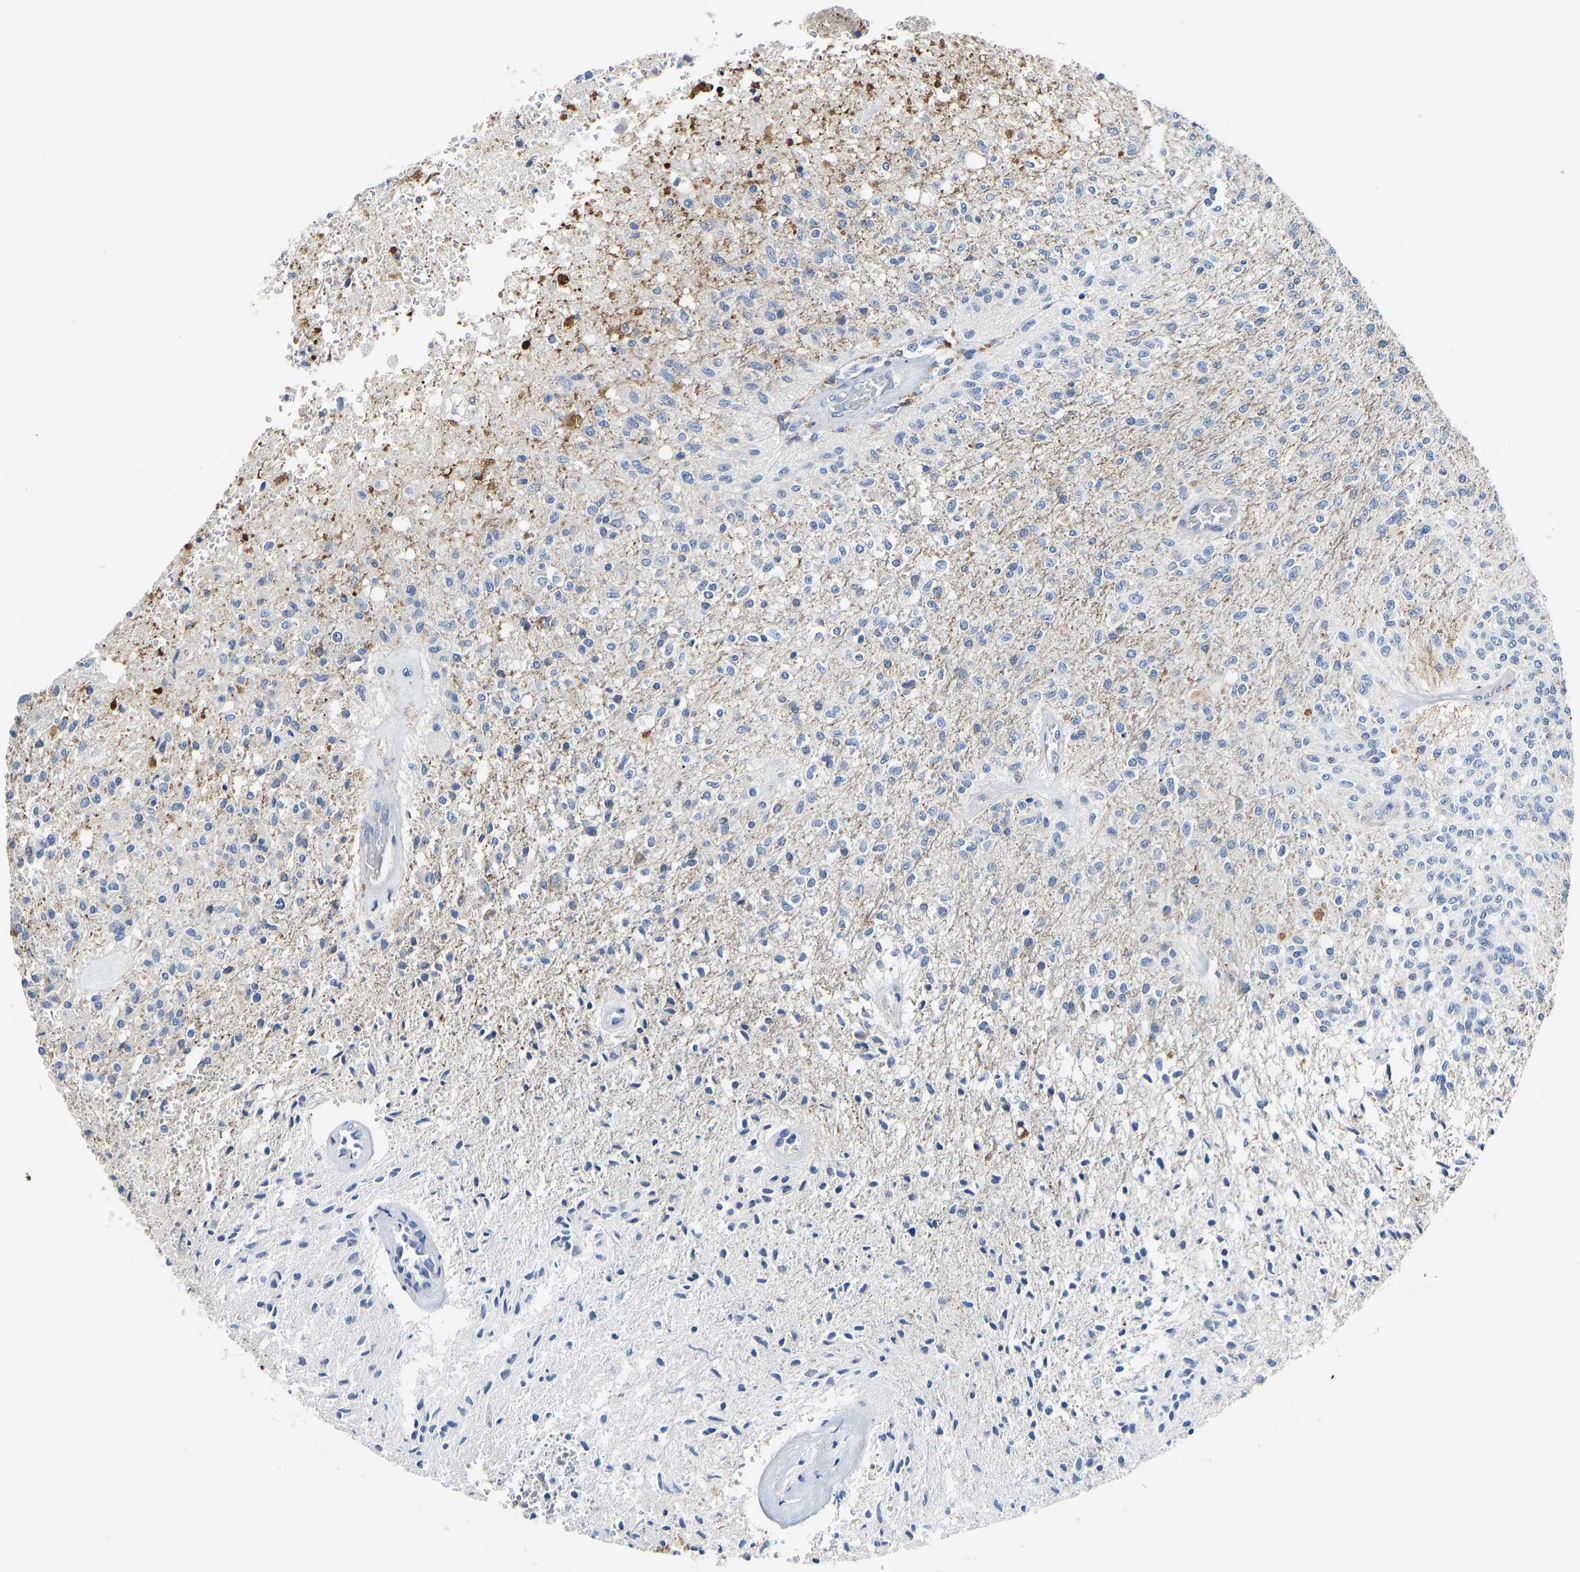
{"staining": {"intensity": "moderate", "quantity": "<25%", "location": "cytoplasmic/membranous"}, "tissue": "glioma", "cell_type": "Tumor cells", "image_type": "cancer", "snomed": [{"axis": "morphology", "description": "Normal tissue, NOS"}, {"axis": "morphology", "description": "Glioma, malignant, High grade"}, {"axis": "topography", "description": "Cerebral cortex"}], "caption": "Protein expression analysis of glioma reveals moderate cytoplasmic/membranous positivity in approximately <25% of tumor cells.", "gene": "ATP6V1E1", "patient": {"sex": "male", "age": 77}}